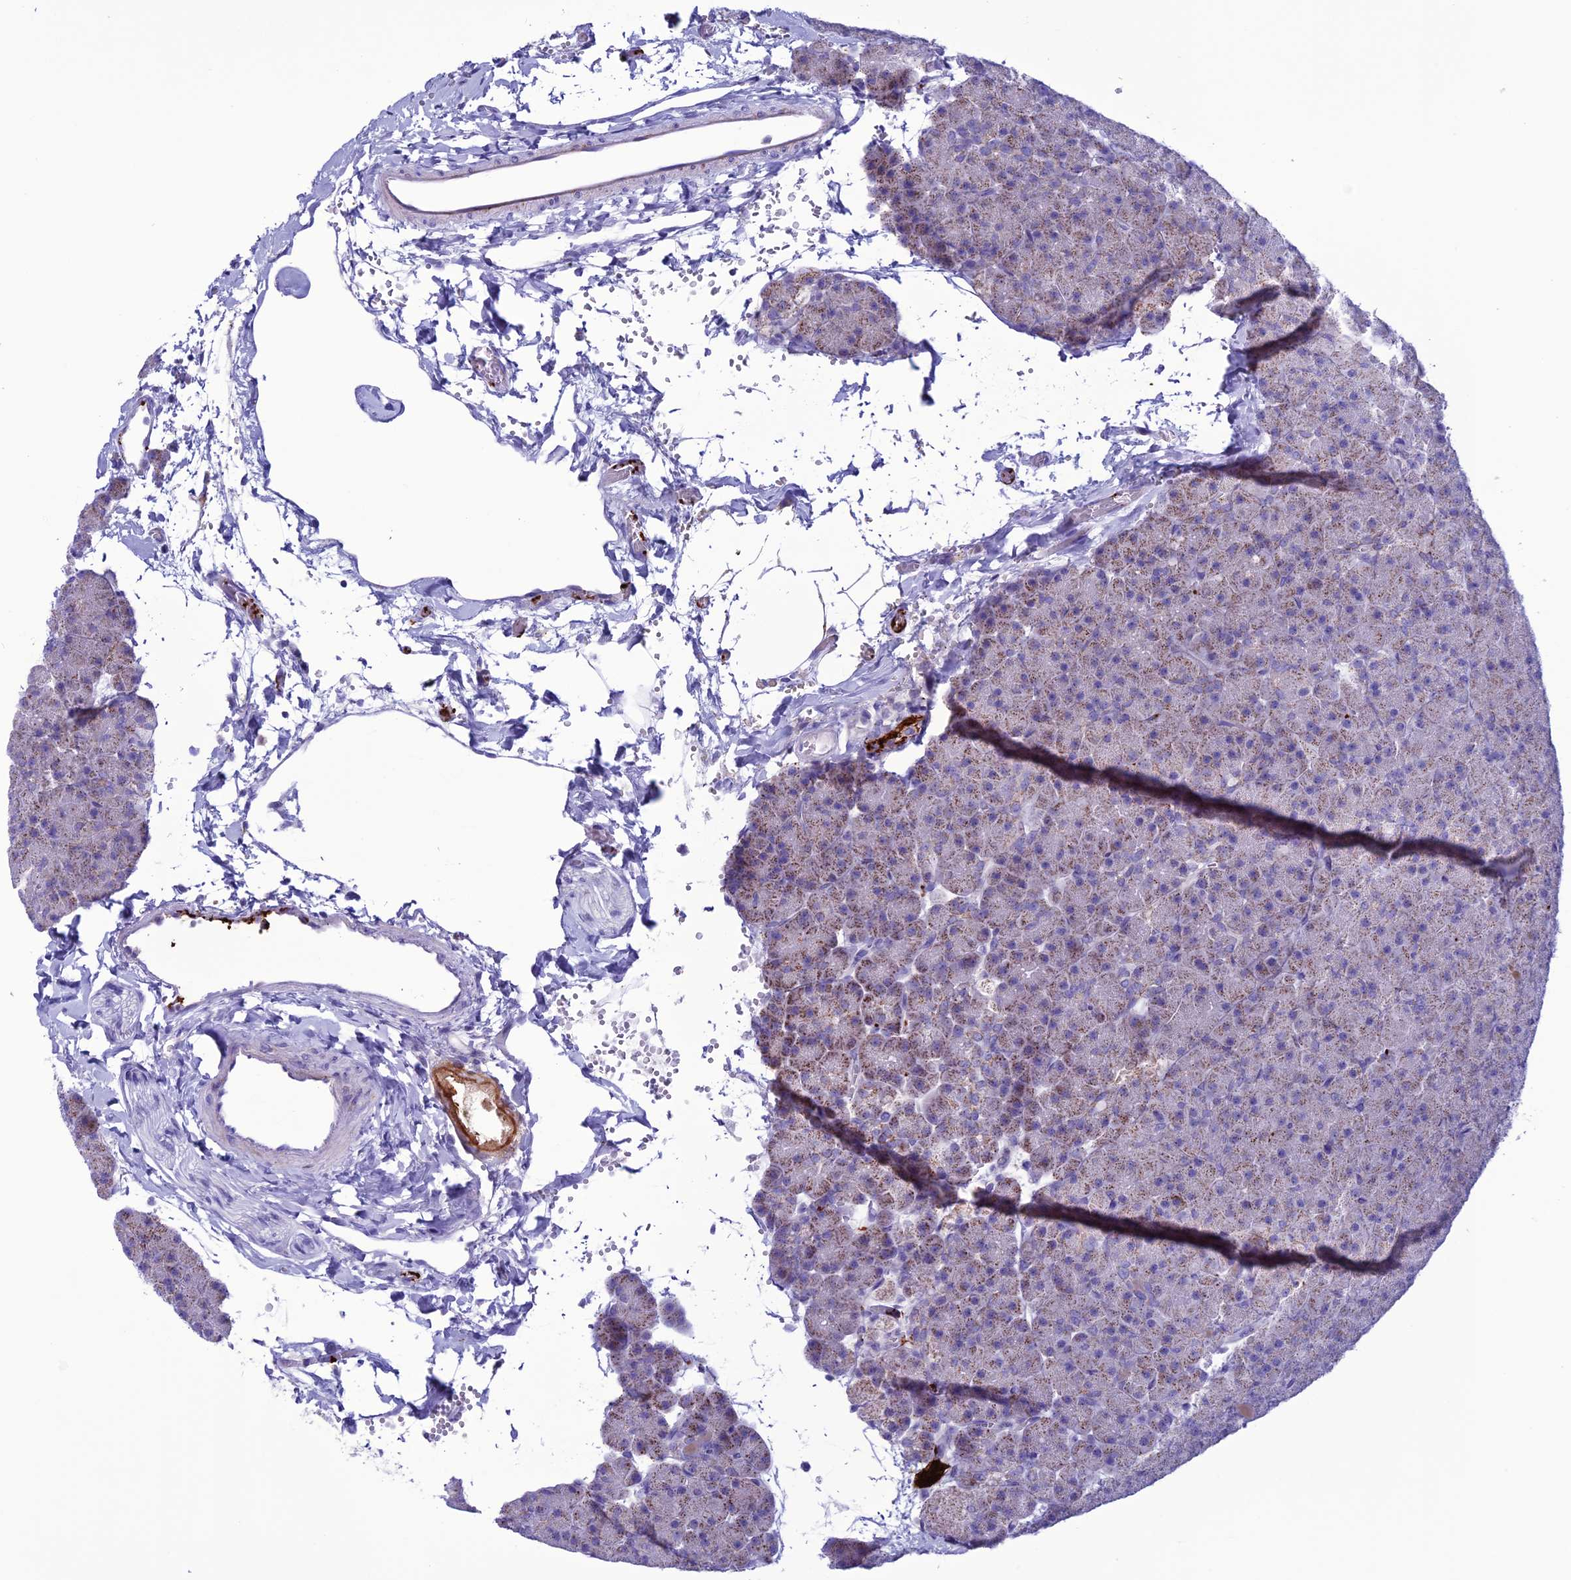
{"staining": {"intensity": "moderate", "quantity": "<25%", "location": "cytoplasmic/membranous"}, "tissue": "pancreas", "cell_type": "Exocrine glandular cells", "image_type": "normal", "snomed": [{"axis": "morphology", "description": "Normal tissue, NOS"}, {"axis": "topography", "description": "Pancreas"}], "caption": "Protein staining of benign pancreas displays moderate cytoplasmic/membranous staining in about <25% of exocrine glandular cells. Immunohistochemistry stains the protein of interest in brown and the nuclei are stained blue.", "gene": "C21orf140", "patient": {"sex": "male", "age": 36}}